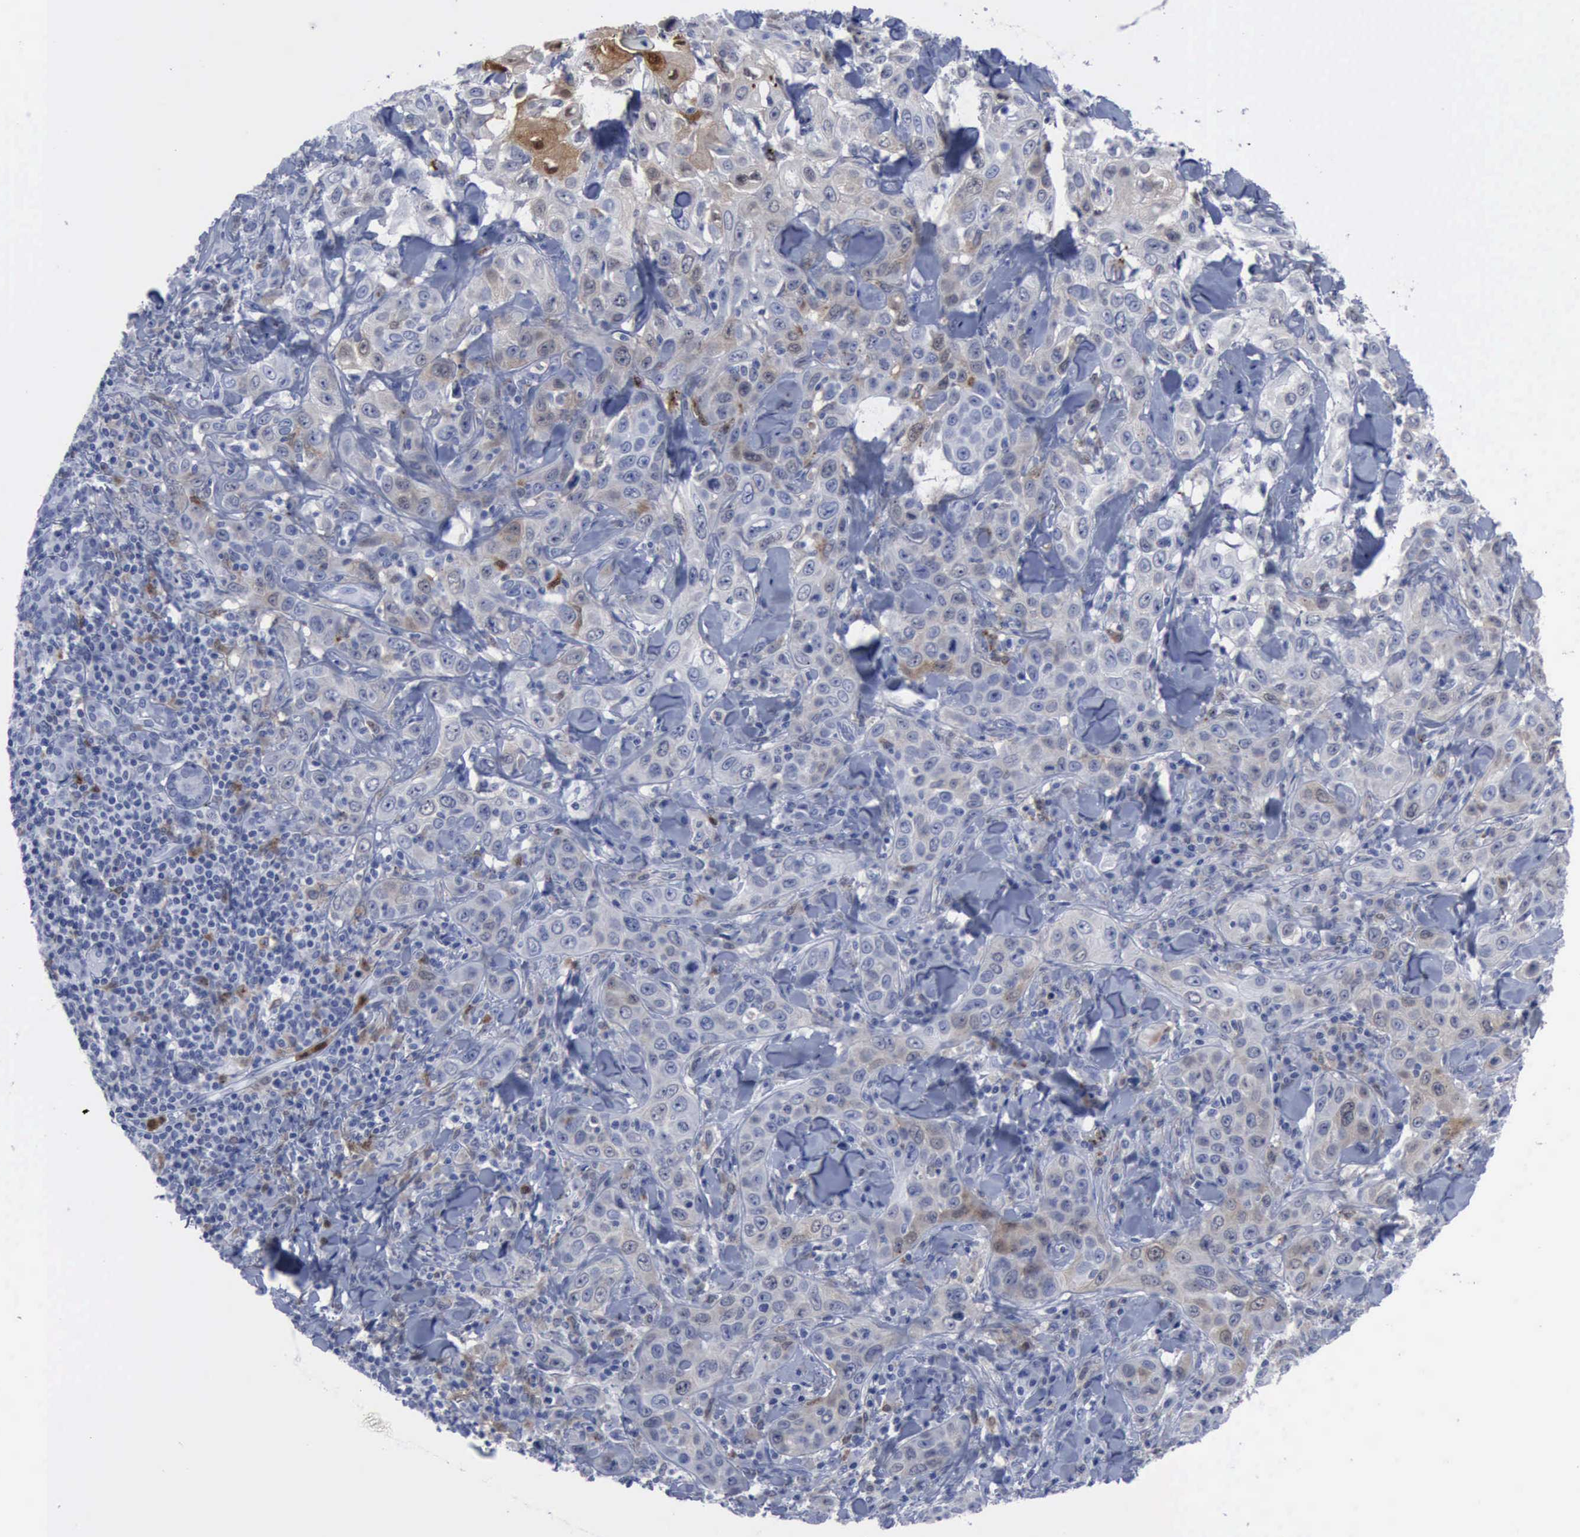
{"staining": {"intensity": "weak", "quantity": "25%-75%", "location": "cytoplasmic/membranous"}, "tissue": "skin cancer", "cell_type": "Tumor cells", "image_type": "cancer", "snomed": [{"axis": "morphology", "description": "Squamous cell carcinoma, NOS"}, {"axis": "topography", "description": "Skin"}], "caption": "Squamous cell carcinoma (skin) tissue exhibits weak cytoplasmic/membranous positivity in approximately 25%-75% of tumor cells", "gene": "CSTA", "patient": {"sex": "male", "age": 84}}